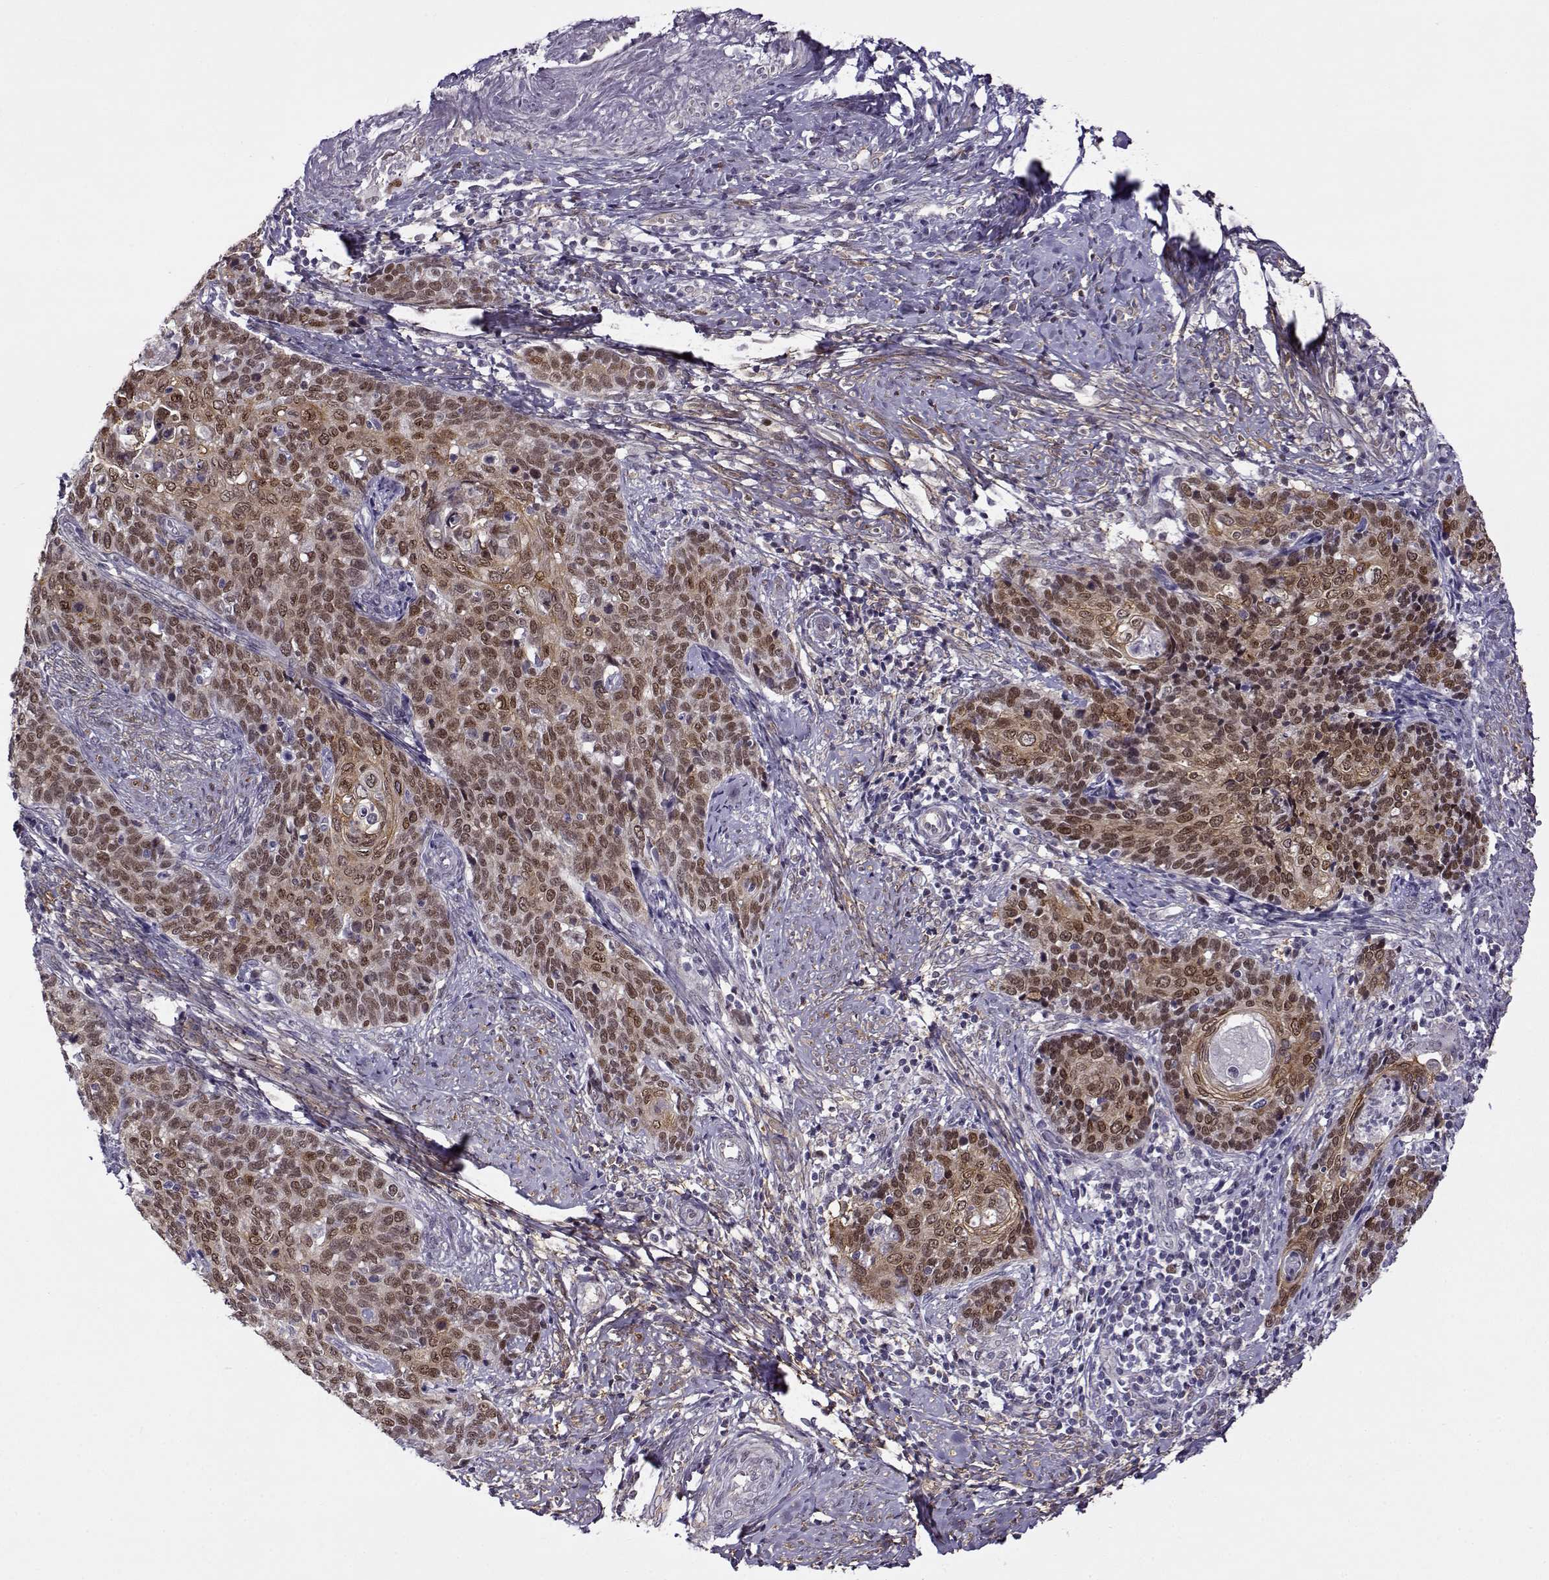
{"staining": {"intensity": "strong", "quantity": "25%-75%", "location": "nuclear"}, "tissue": "cervical cancer", "cell_type": "Tumor cells", "image_type": "cancer", "snomed": [{"axis": "morphology", "description": "Squamous cell carcinoma, NOS"}, {"axis": "topography", "description": "Cervix"}], "caption": "This image displays IHC staining of cervical cancer (squamous cell carcinoma), with high strong nuclear staining in about 25%-75% of tumor cells.", "gene": "BACH1", "patient": {"sex": "female", "age": 39}}